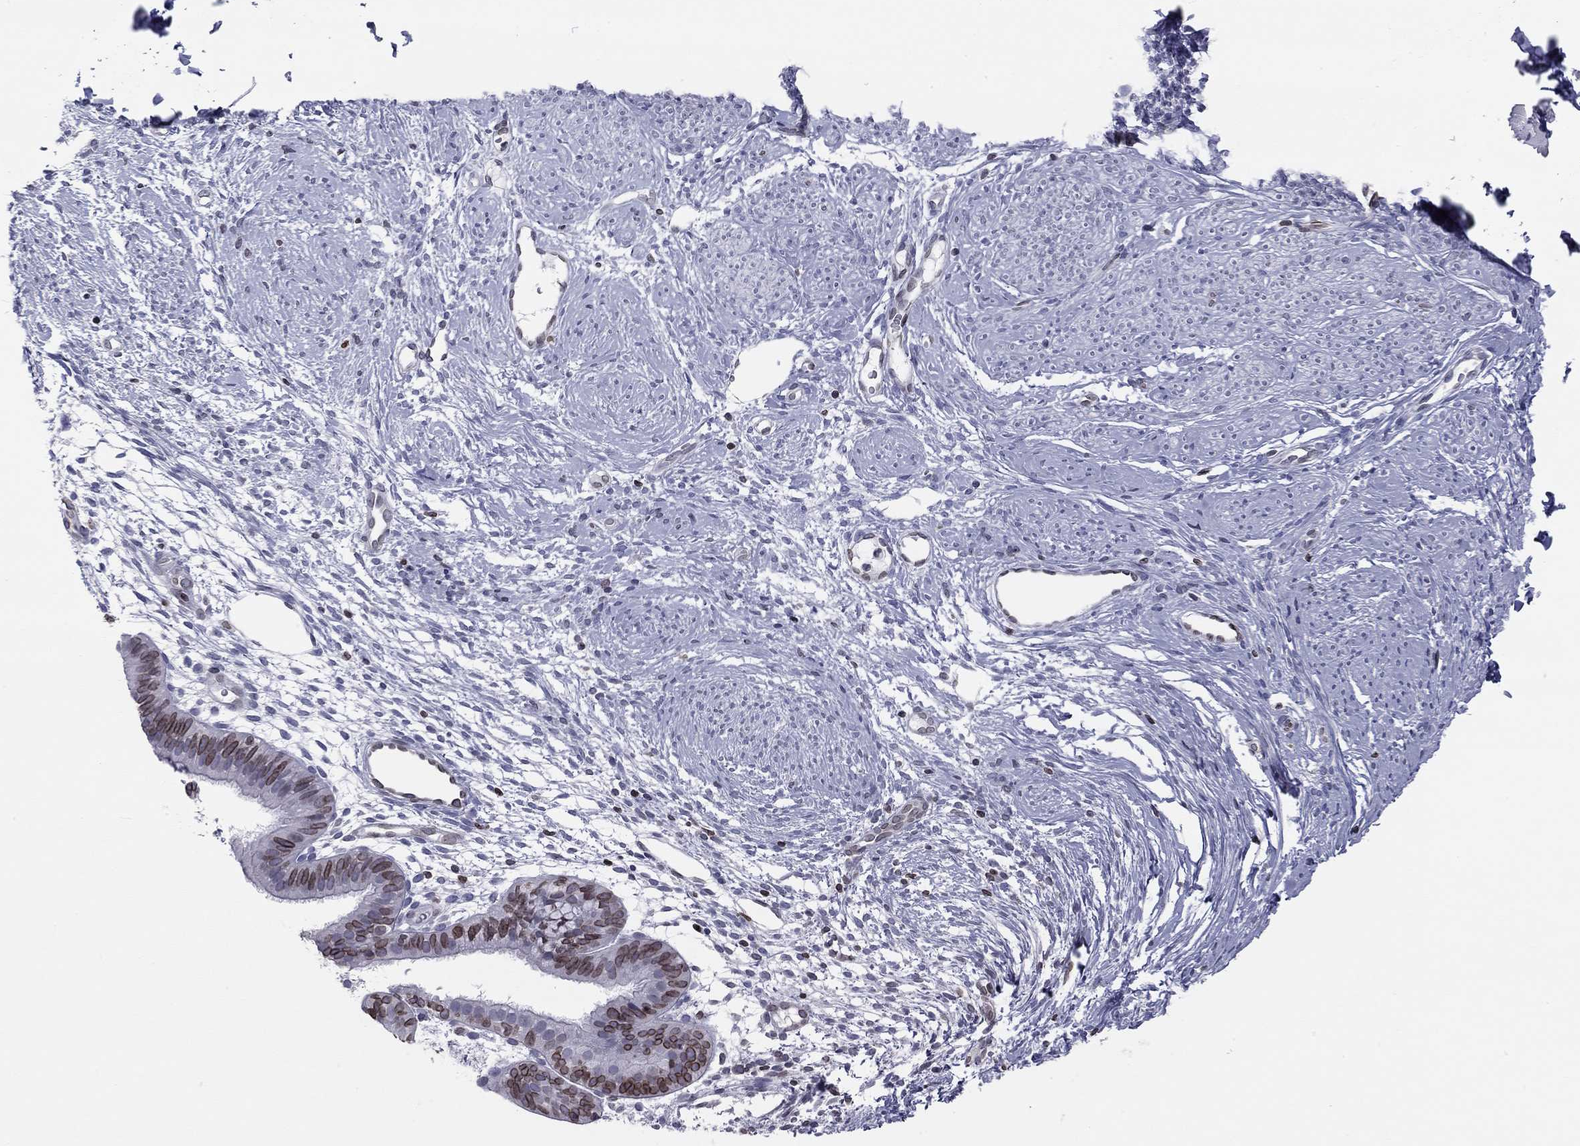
{"staining": {"intensity": "negative", "quantity": "none", "location": "none"}, "tissue": "smooth muscle", "cell_type": "Smooth muscle cells", "image_type": "normal", "snomed": [{"axis": "morphology", "description": "Normal tissue, NOS"}, {"axis": "topography", "description": "Smooth muscle"}], "caption": "This histopathology image is of benign smooth muscle stained with IHC to label a protein in brown with the nuclei are counter-stained blue. There is no staining in smooth muscle cells.", "gene": "ESPL1", "patient": {"sex": "female", "age": 48}}